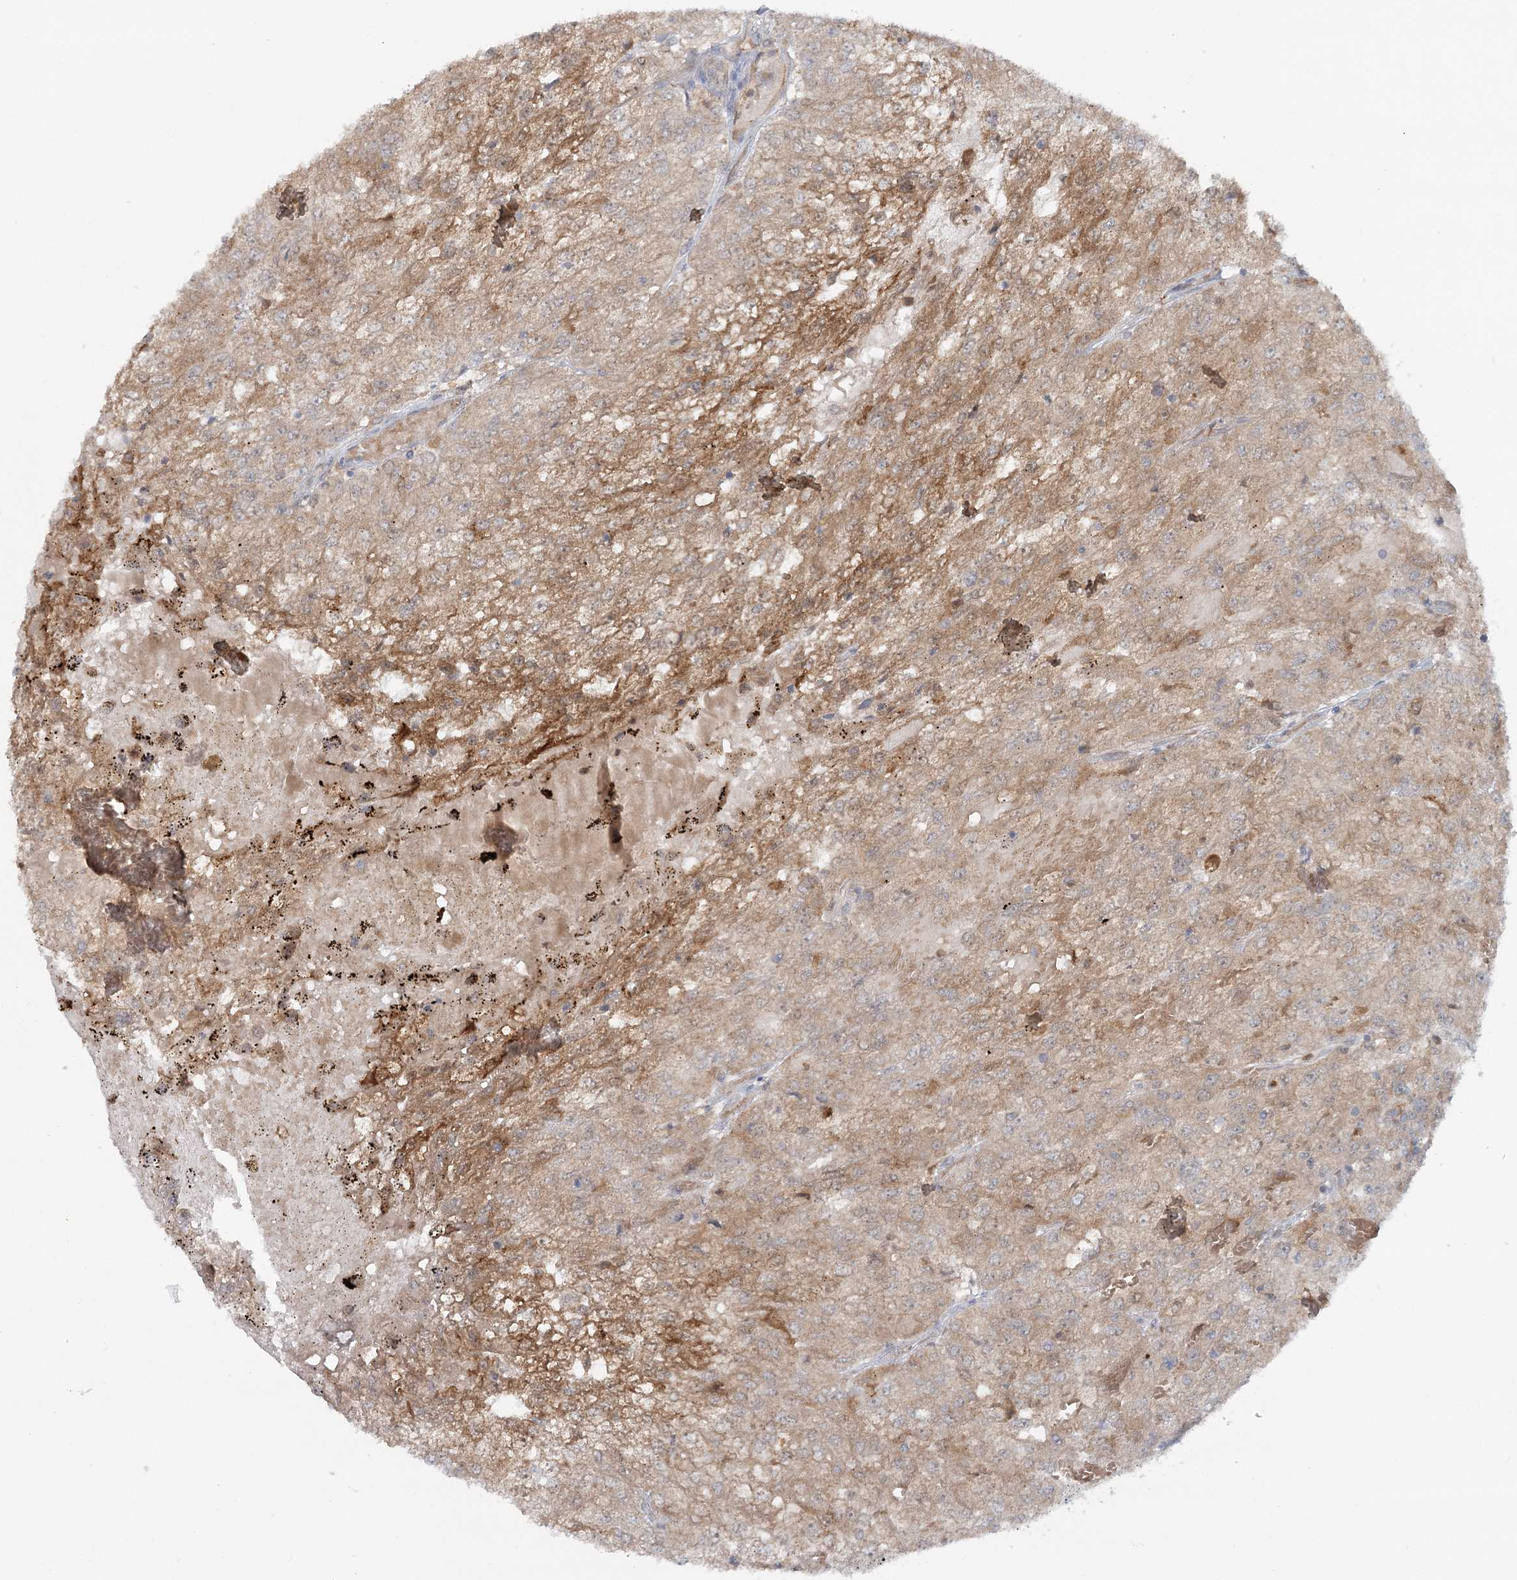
{"staining": {"intensity": "weak", "quantity": ">75%", "location": "cytoplasmic/membranous"}, "tissue": "renal cancer", "cell_type": "Tumor cells", "image_type": "cancer", "snomed": [{"axis": "morphology", "description": "Adenocarcinoma, NOS"}, {"axis": "topography", "description": "Kidney"}], "caption": "The immunohistochemical stain labels weak cytoplasmic/membranous positivity in tumor cells of adenocarcinoma (renal) tissue.", "gene": "GBE1", "patient": {"sex": "female", "age": 54}}